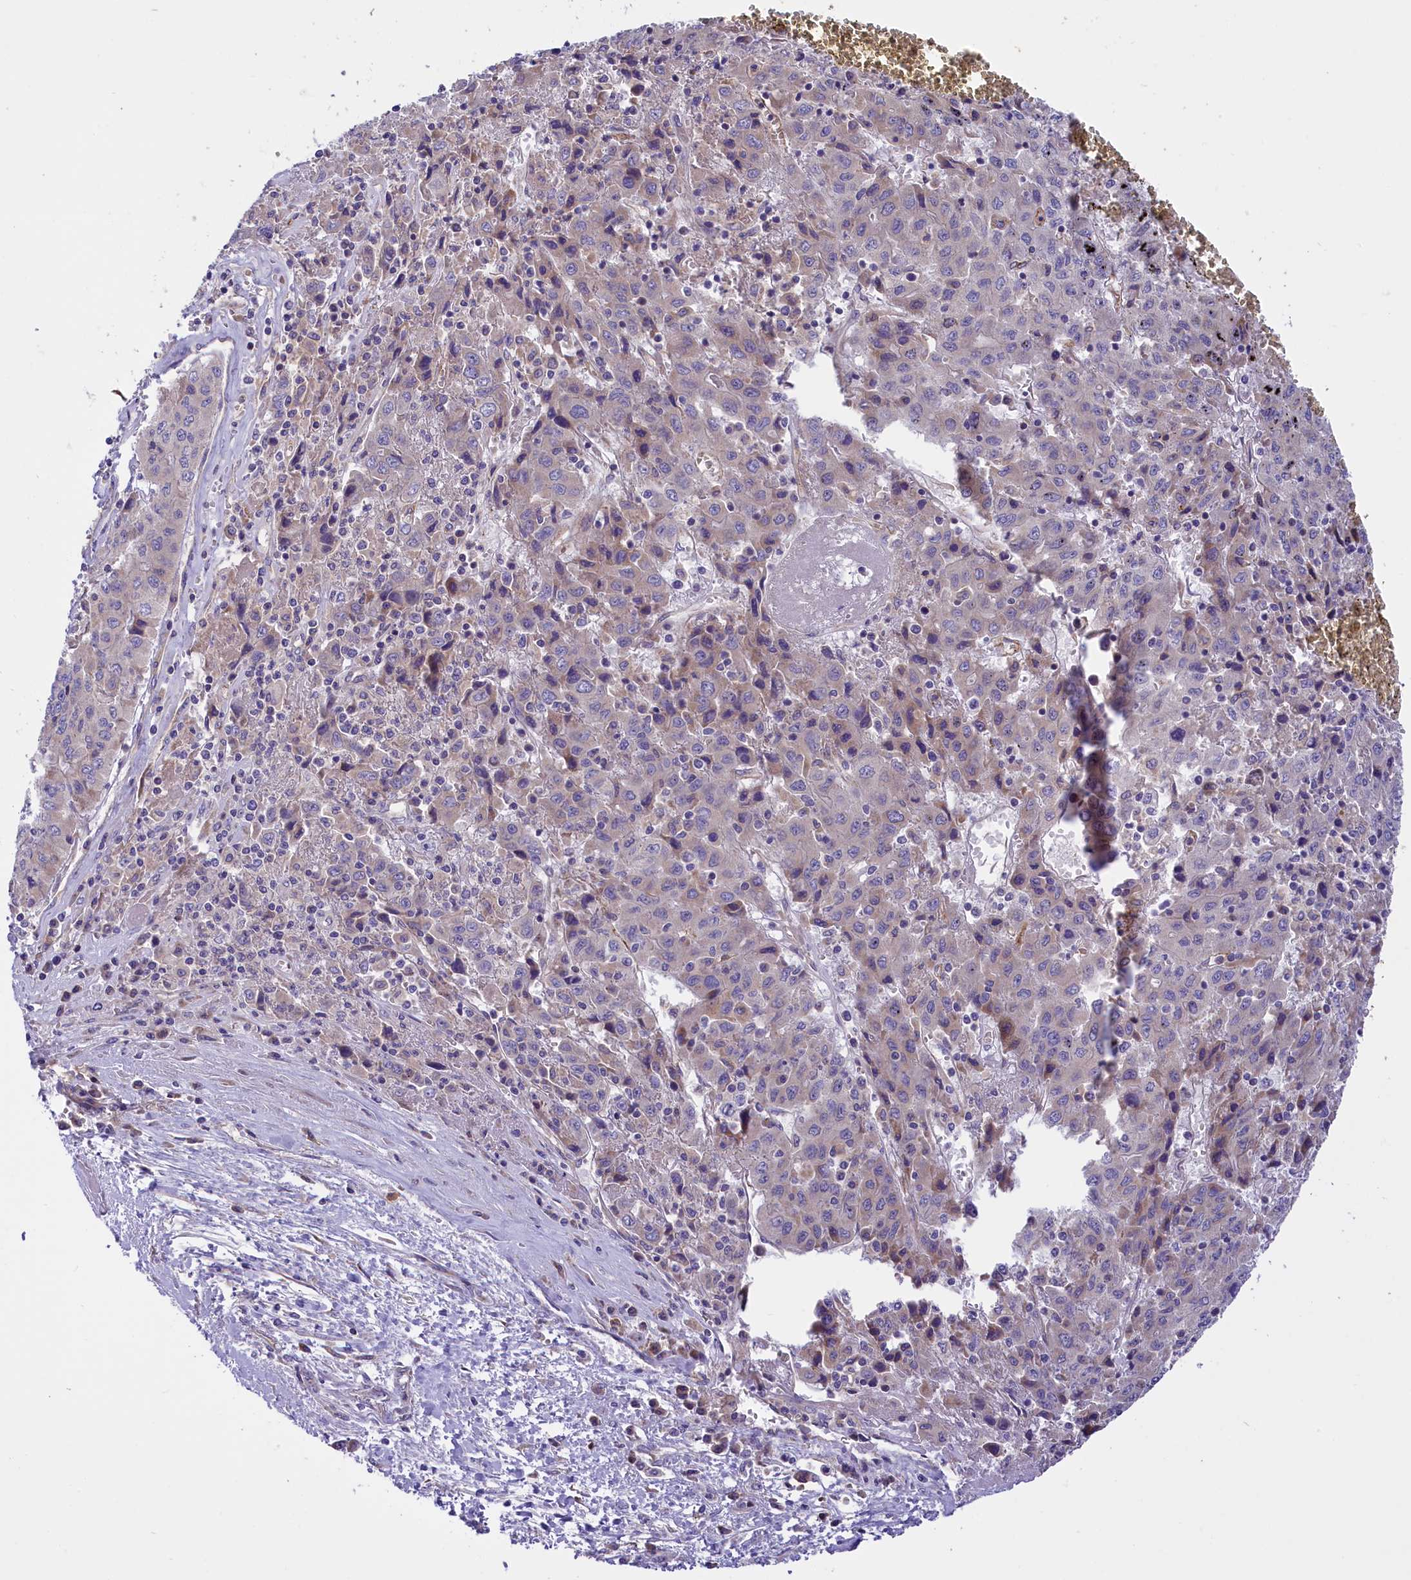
{"staining": {"intensity": "weak", "quantity": "<25%", "location": "cytoplasmic/membranous"}, "tissue": "liver cancer", "cell_type": "Tumor cells", "image_type": "cancer", "snomed": [{"axis": "morphology", "description": "Carcinoma, Hepatocellular, NOS"}, {"axis": "topography", "description": "Liver"}], "caption": "Immunohistochemistry (IHC) of human liver cancer (hepatocellular carcinoma) displays no expression in tumor cells.", "gene": "DNAJB9", "patient": {"sex": "female", "age": 53}}